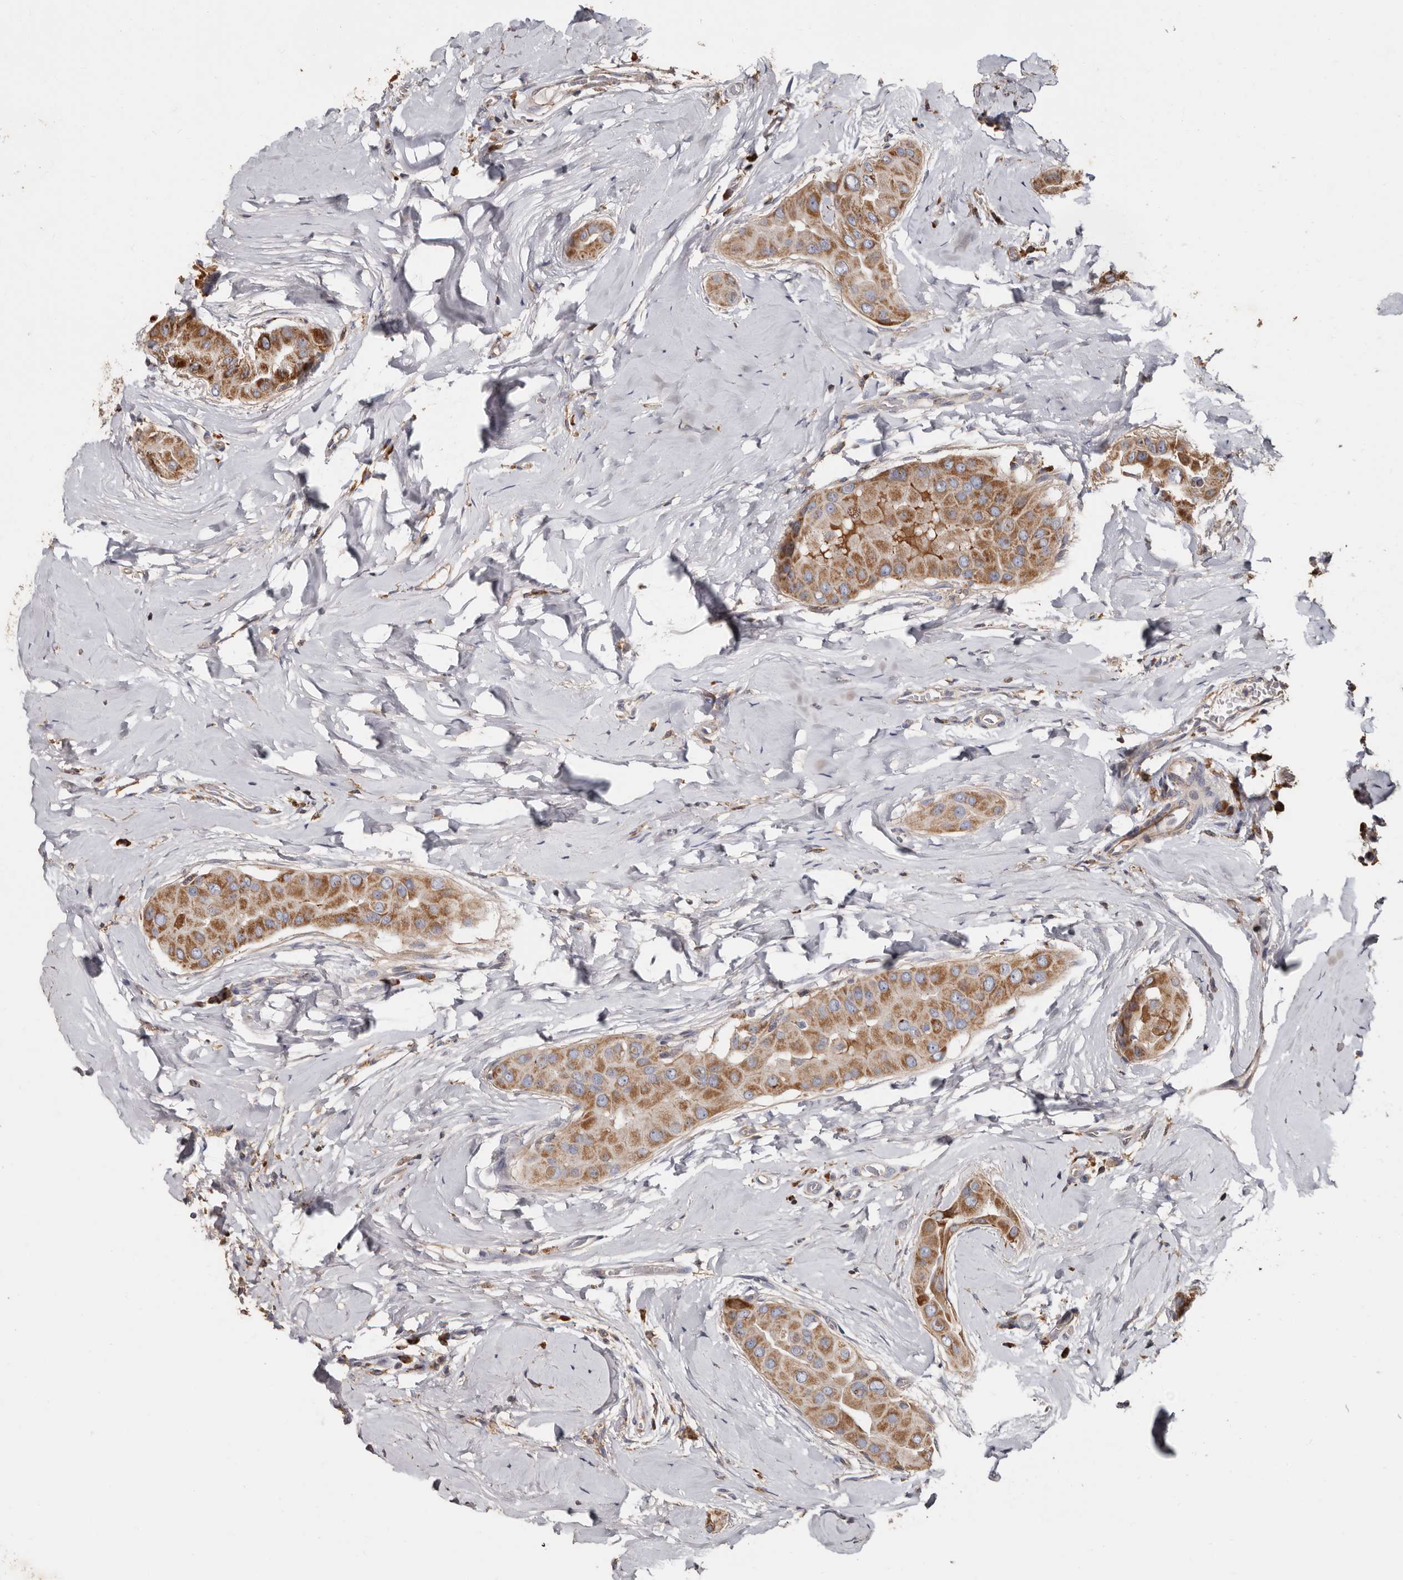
{"staining": {"intensity": "moderate", "quantity": ">75%", "location": "cytoplasmic/membranous"}, "tissue": "thyroid cancer", "cell_type": "Tumor cells", "image_type": "cancer", "snomed": [{"axis": "morphology", "description": "Papillary adenocarcinoma, NOS"}, {"axis": "topography", "description": "Thyroid gland"}], "caption": "This is an image of IHC staining of papillary adenocarcinoma (thyroid), which shows moderate positivity in the cytoplasmic/membranous of tumor cells.", "gene": "OSGIN2", "patient": {"sex": "male", "age": 33}}